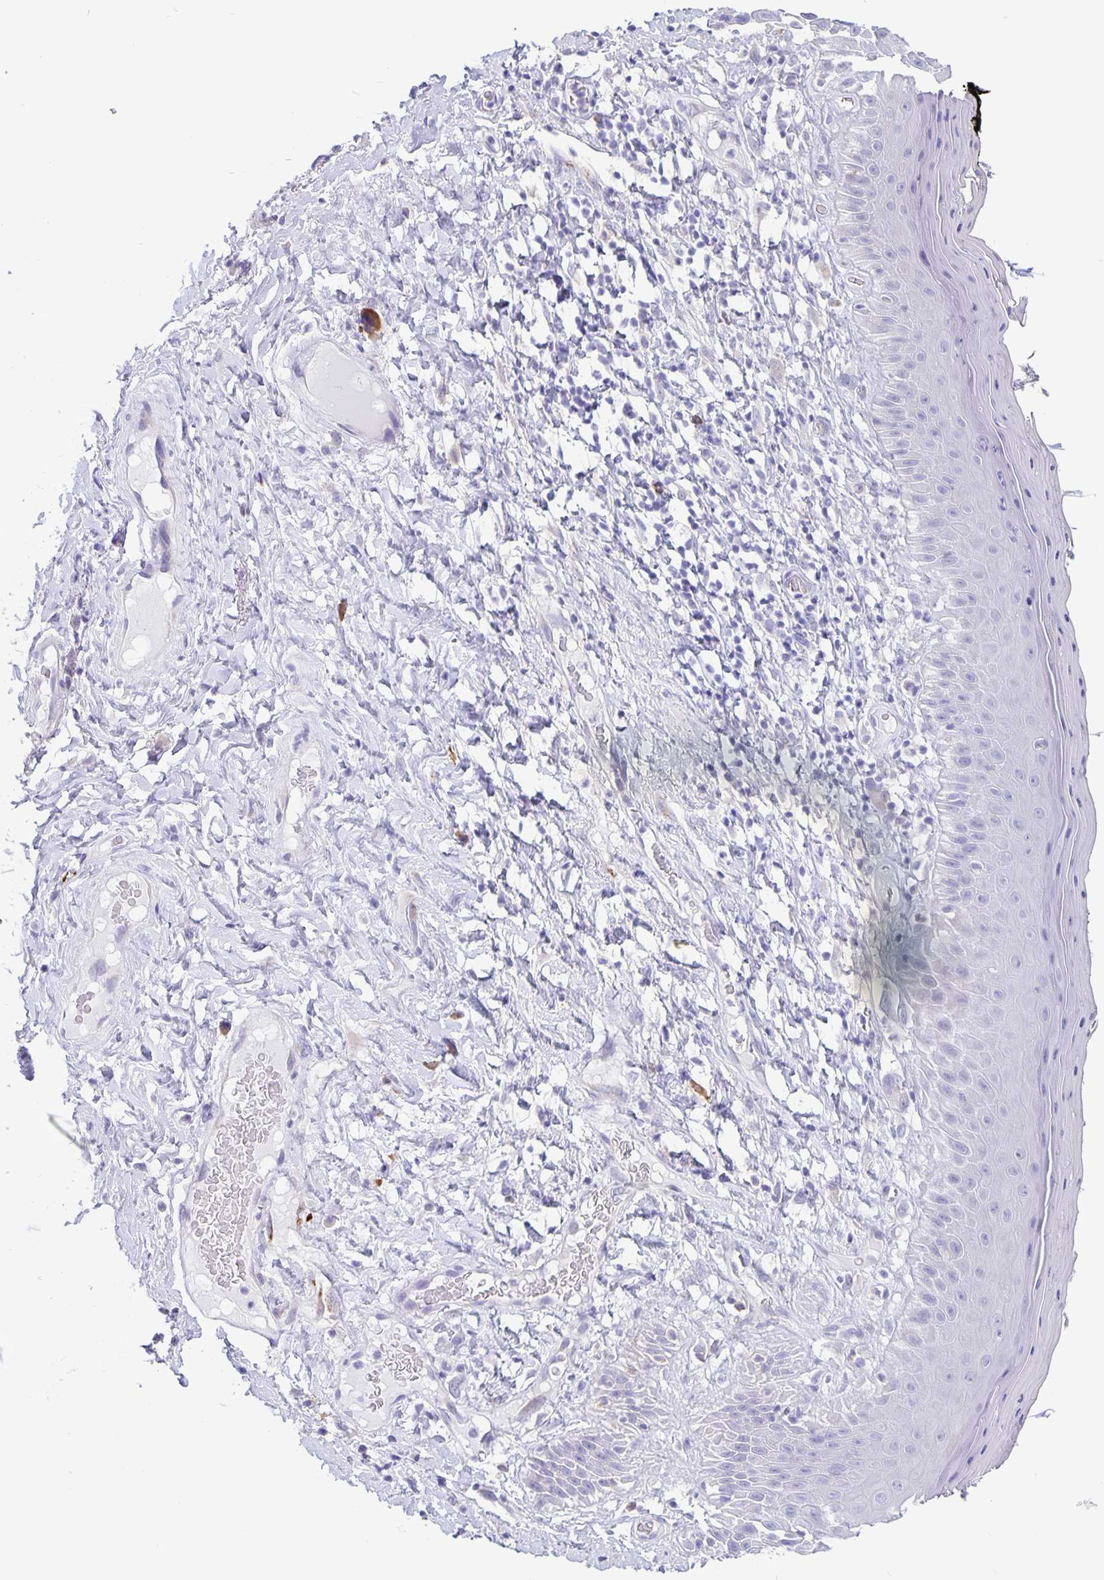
{"staining": {"intensity": "negative", "quantity": "none", "location": "none"}, "tissue": "skin", "cell_type": "Epidermal cells", "image_type": "normal", "snomed": [{"axis": "morphology", "description": "Normal tissue, NOS"}, {"axis": "topography", "description": "Anal"}], "caption": "The immunohistochemistry (IHC) micrograph has no significant staining in epidermal cells of skin.", "gene": "ERMN", "patient": {"sex": "male", "age": 78}}